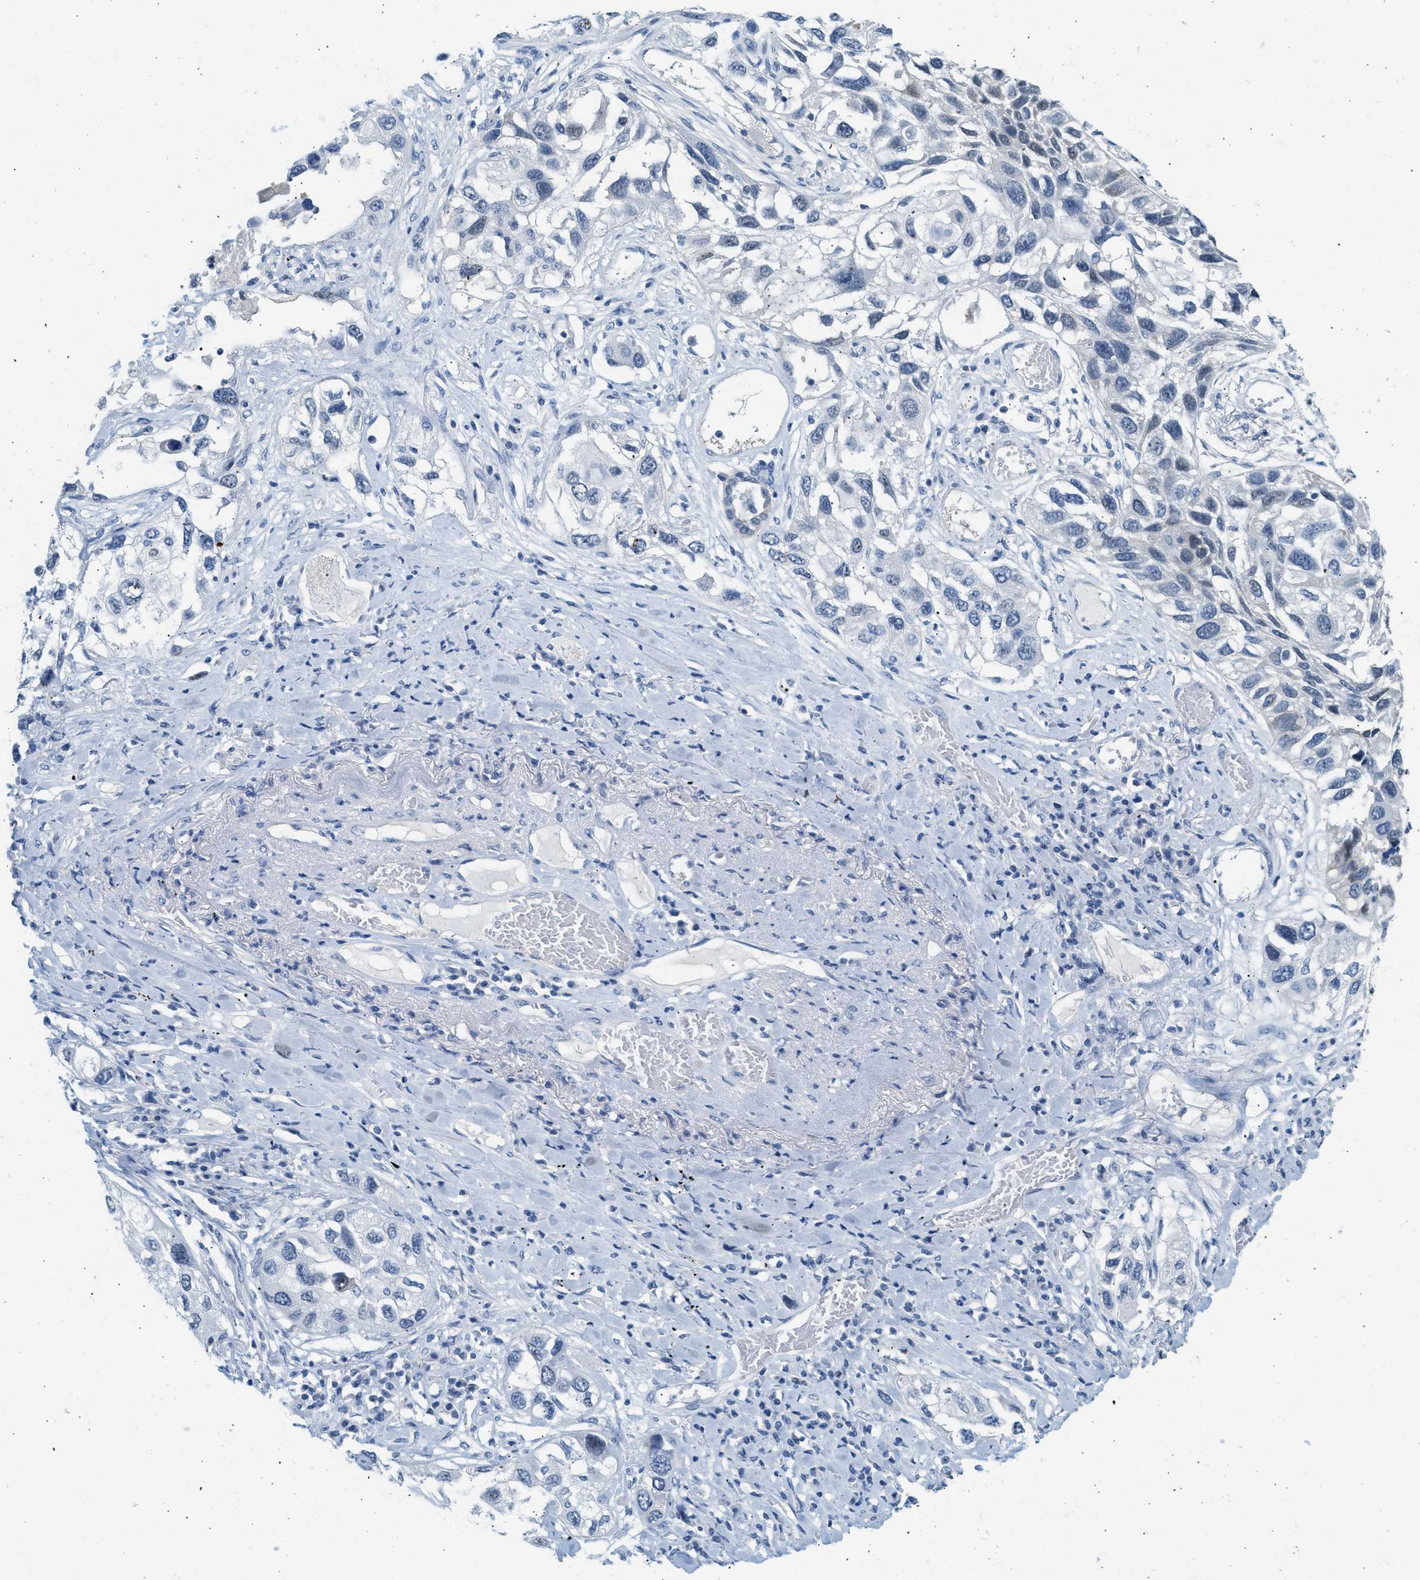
{"staining": {"intensity": "negative", "quantity": "none", "location": "none"}, "tissue": "lung cancer", "cell_type": "Tumor cells", "image_type": "cancer", "snomed": [{"axis": "morphology", "description": "Squamous cell carcinoma, NOS"}, {"axis": "topography", "description": "Lung"}], "caption": "Tumor cells show no significant expression in lung cancer (squamous cell carcinoma). (Brightfield microscopy of DAB (3,3'-diaminobenzidine) immunohistochemistry at high magnification).", "gene": "SPAM1", "patient": {"sex": "male", "age": 71}}